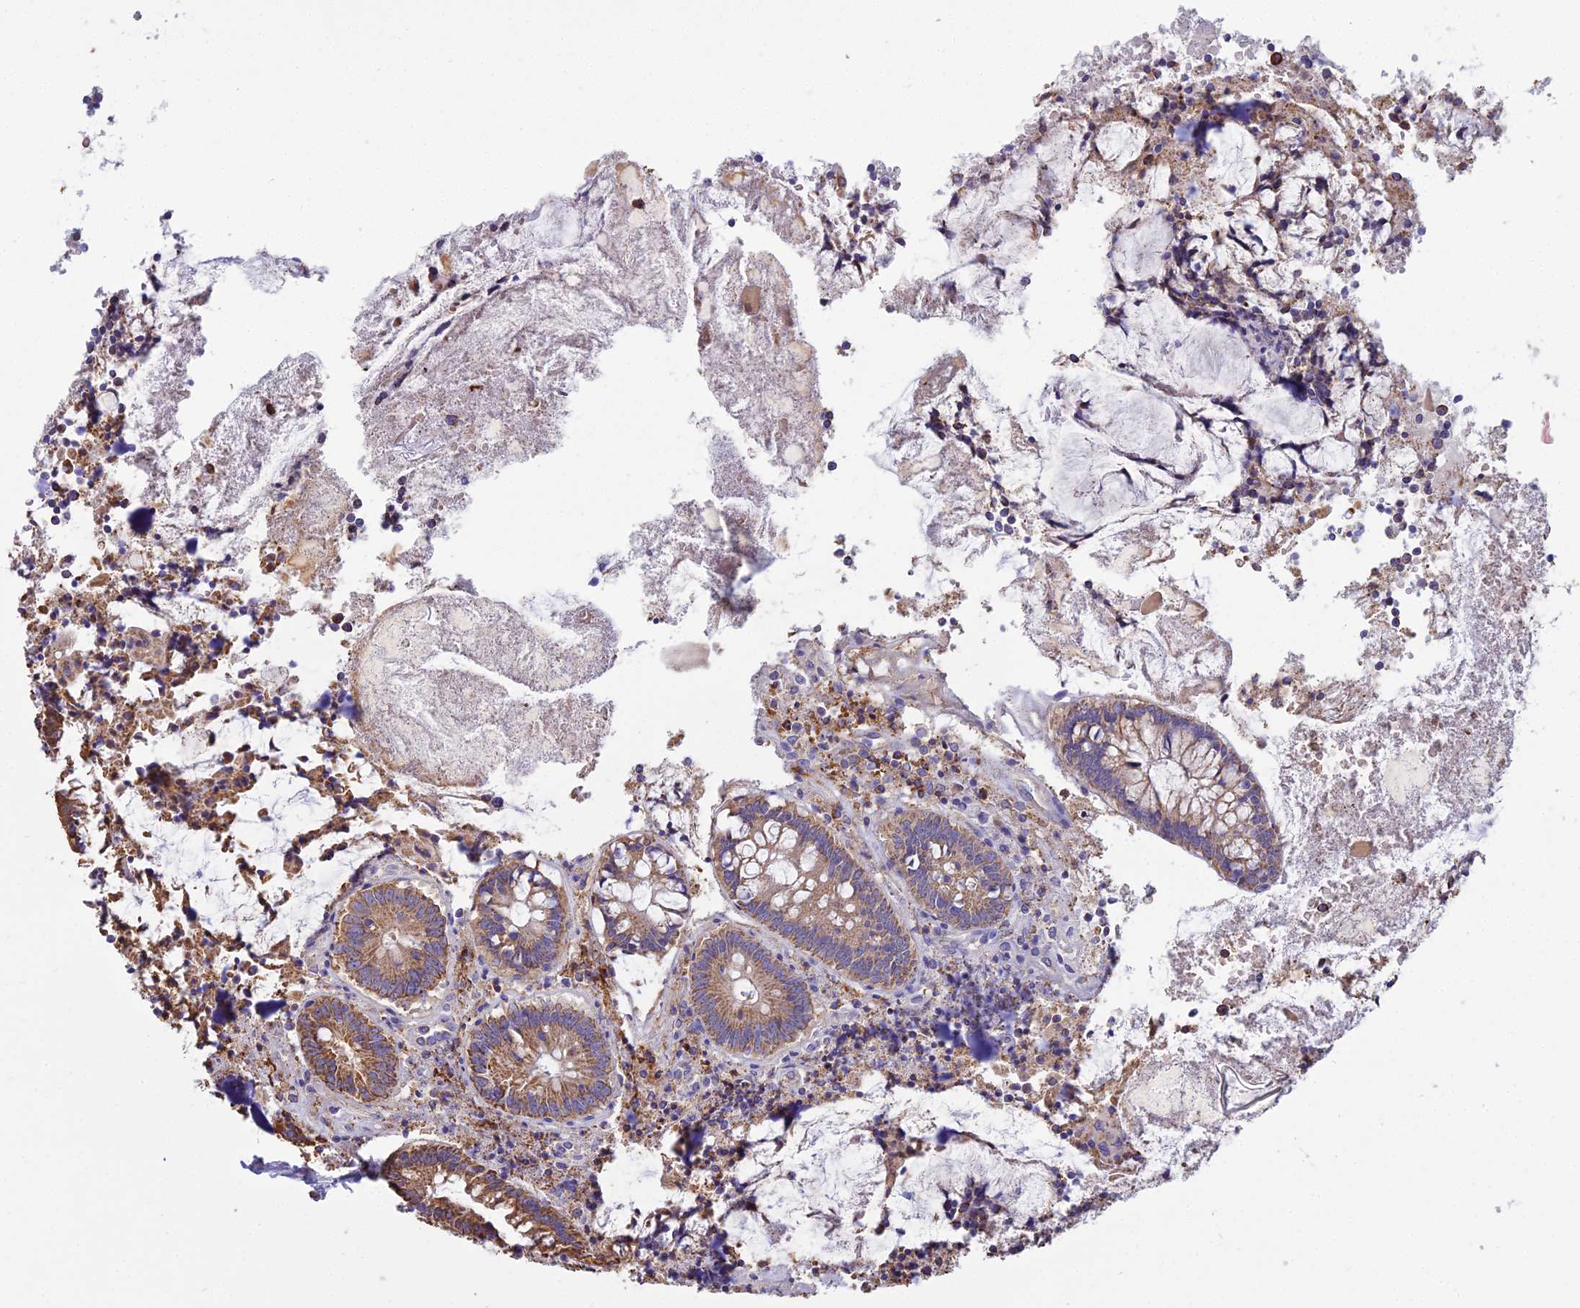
{"staining": {"intensity": "moderate", "quantity": ">75%", "location": "cytoplasmic/membranous"}, "tissue": "appendix", "cell_type": "Glandular cells", "image_type": "normal", "snomed": [{"axis": "morphology", "description": "Normal tissue, NOS"}, {"axis": "topography", "description": "Appendix"}], "caption": "Protein staining of normal appendix reveals moderate cytoplasmic/membranous expression in approximately >75% of glandular cells.", "gene": "OR2W3", "patient": {"sex": "female", "age": 54}}